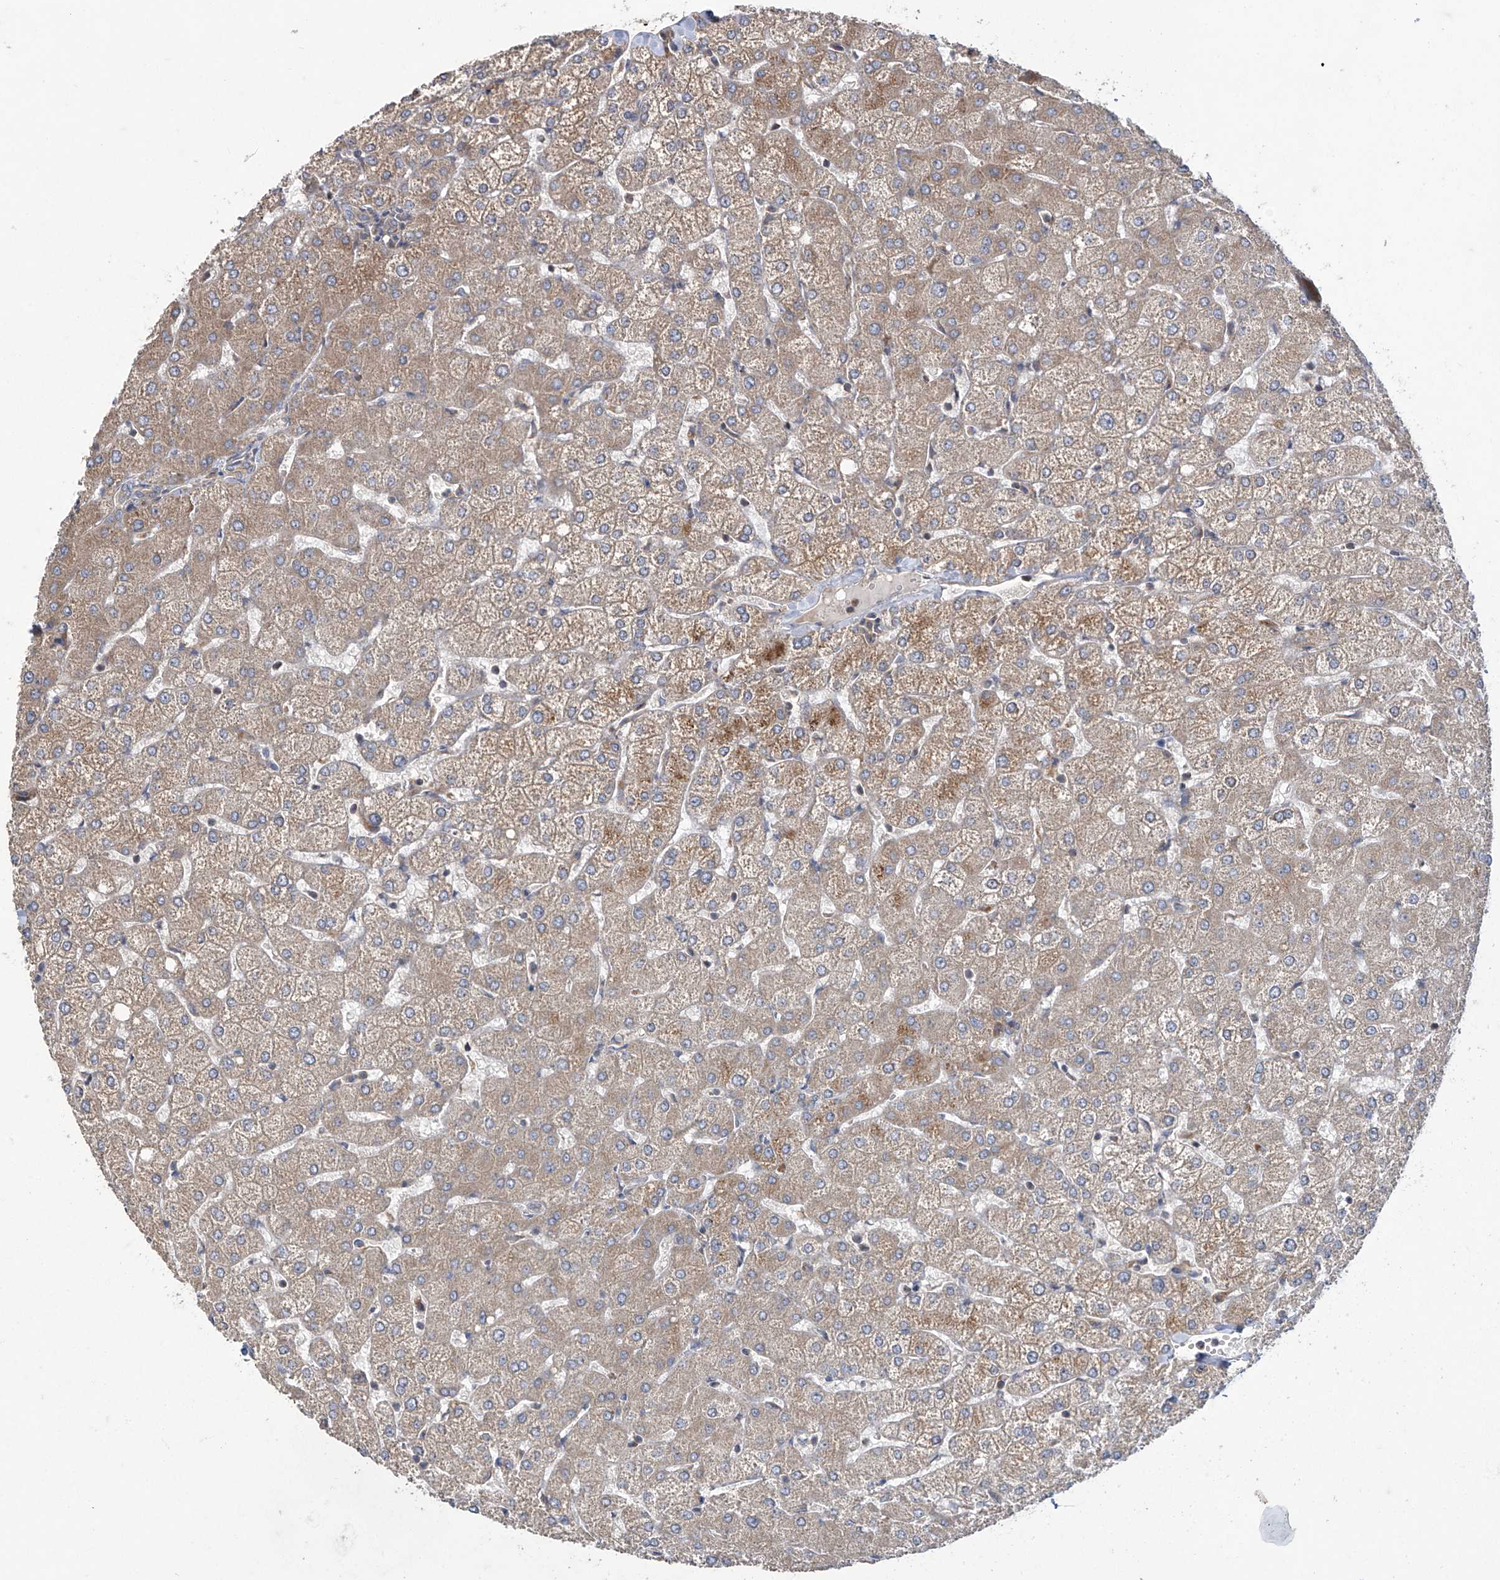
{"staining": {"intensity": "negative", "quantity": "none", "location": "none"}, "tissue": "liver", "cell_type": "Cholangiocytes", "image_type": "normal", "snomed": [{"axis": "morphology", "description": "Normal tissue, NOS"}, {"axis": "topography", "description": "Liver"}], "caption": "IHC image of normal liver: human liver stained with DAB (3,3'-diaminobenzidine) displays no significant protein expression in cholangiocytes.", "gene": "TRIM60", "patient": {"sex": "female", "age": 54}}